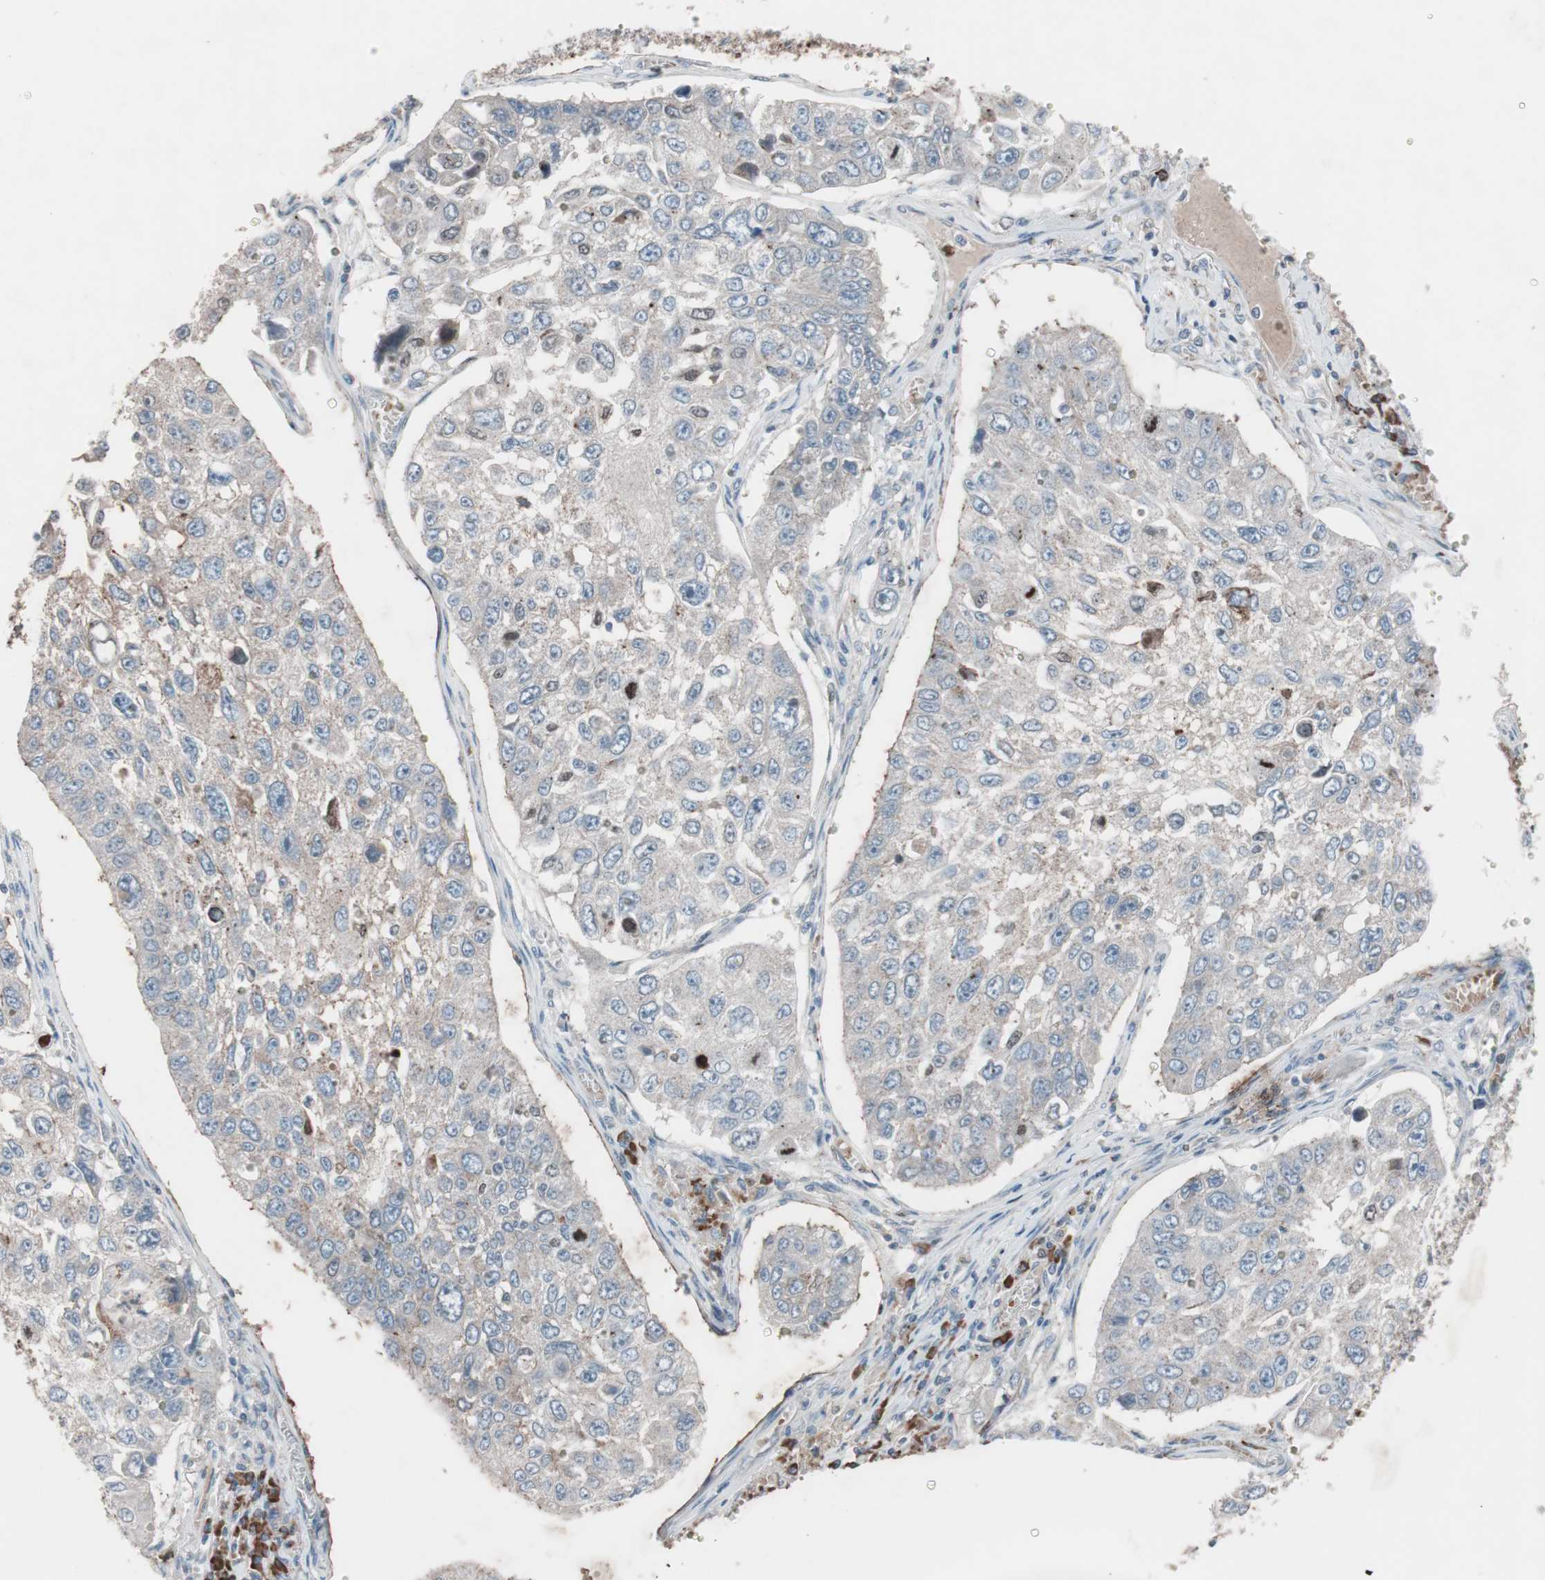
{"staining": {"intensity": "weak", "quantity": "25%-75%", "location": "cytoplasmic/membranous"}, "tissue": "lung cancer", "cell_type": "Tumor cells", "image_type": "cancer", "snomed": [{"axis": "morphology", "description": "Squamous cell carcinoma, NOS"}, {"axis": "topography", "description": "Lung"}], "caption": "Immunohistochemical staining of lung cancer (squamous cell carcinoma) displays weak cytoplasmic/membranous protein staining in approximately 25%-75% of tumor cells. (DAB (3,3'-diaminobenzidine) IHC, brown staining for protein, blue staining for nuclei).", "gene": "GRB7", "patient": {"sex": "male", "age": 71}}